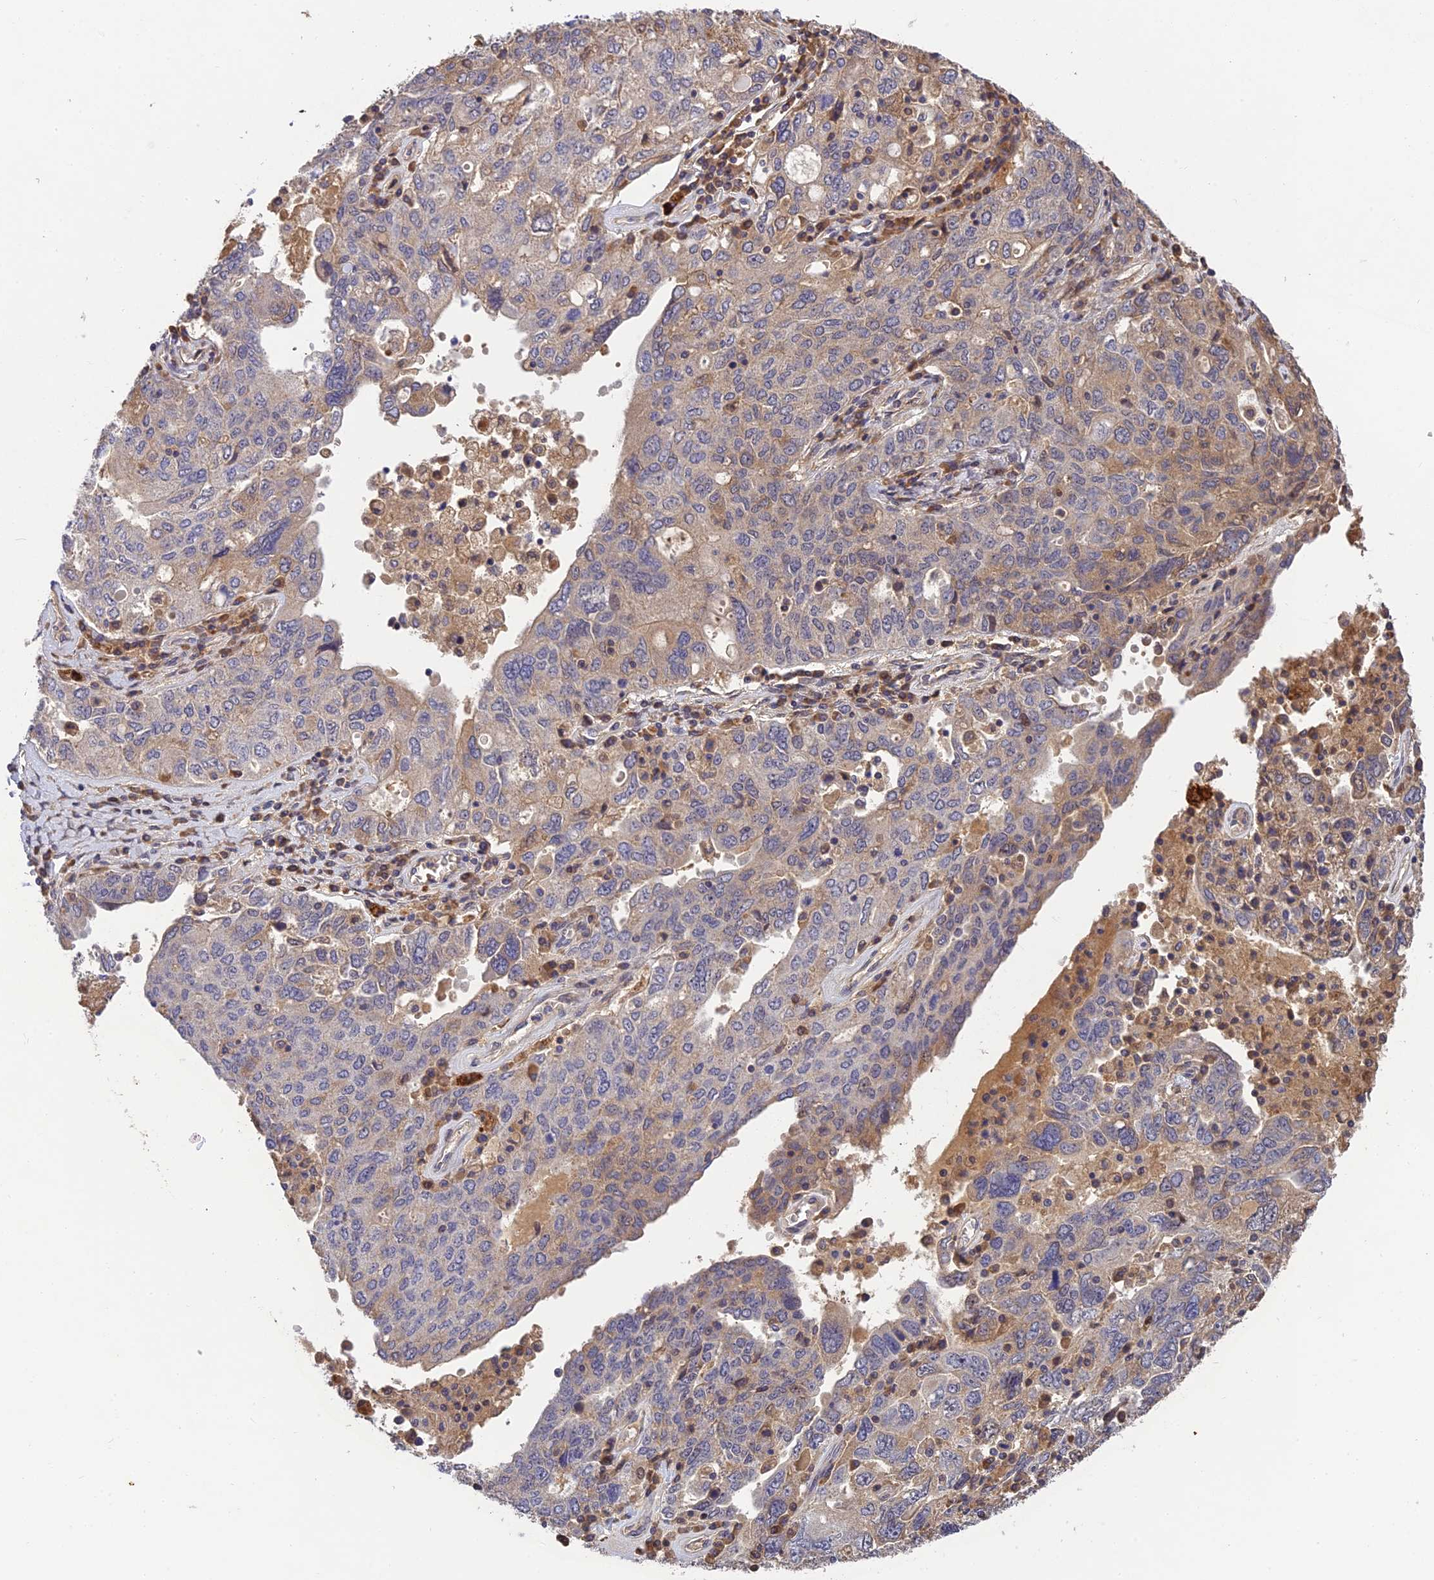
{"staining": {"intensity": "weak", "quantity": "<25%", "location": "cytoplasmic/membranous"}, "tissue": "ovarian cancer", "cell_type": "Tumor cells", "image_type": "cancer", "snomed": [{"axis": "morphology", "description": "Carcinoma, endometroid"}, {"axis": "topography", "description": "Ovary"}], "caption": "DAB (3,3'-diaminobenzidine) immunohistochemical staining of ovarian endometroid carcinoma displays no significant staining in tumor cells.", "gene": "DENND5B", "patient": {"sex": "female", "age": 62}}